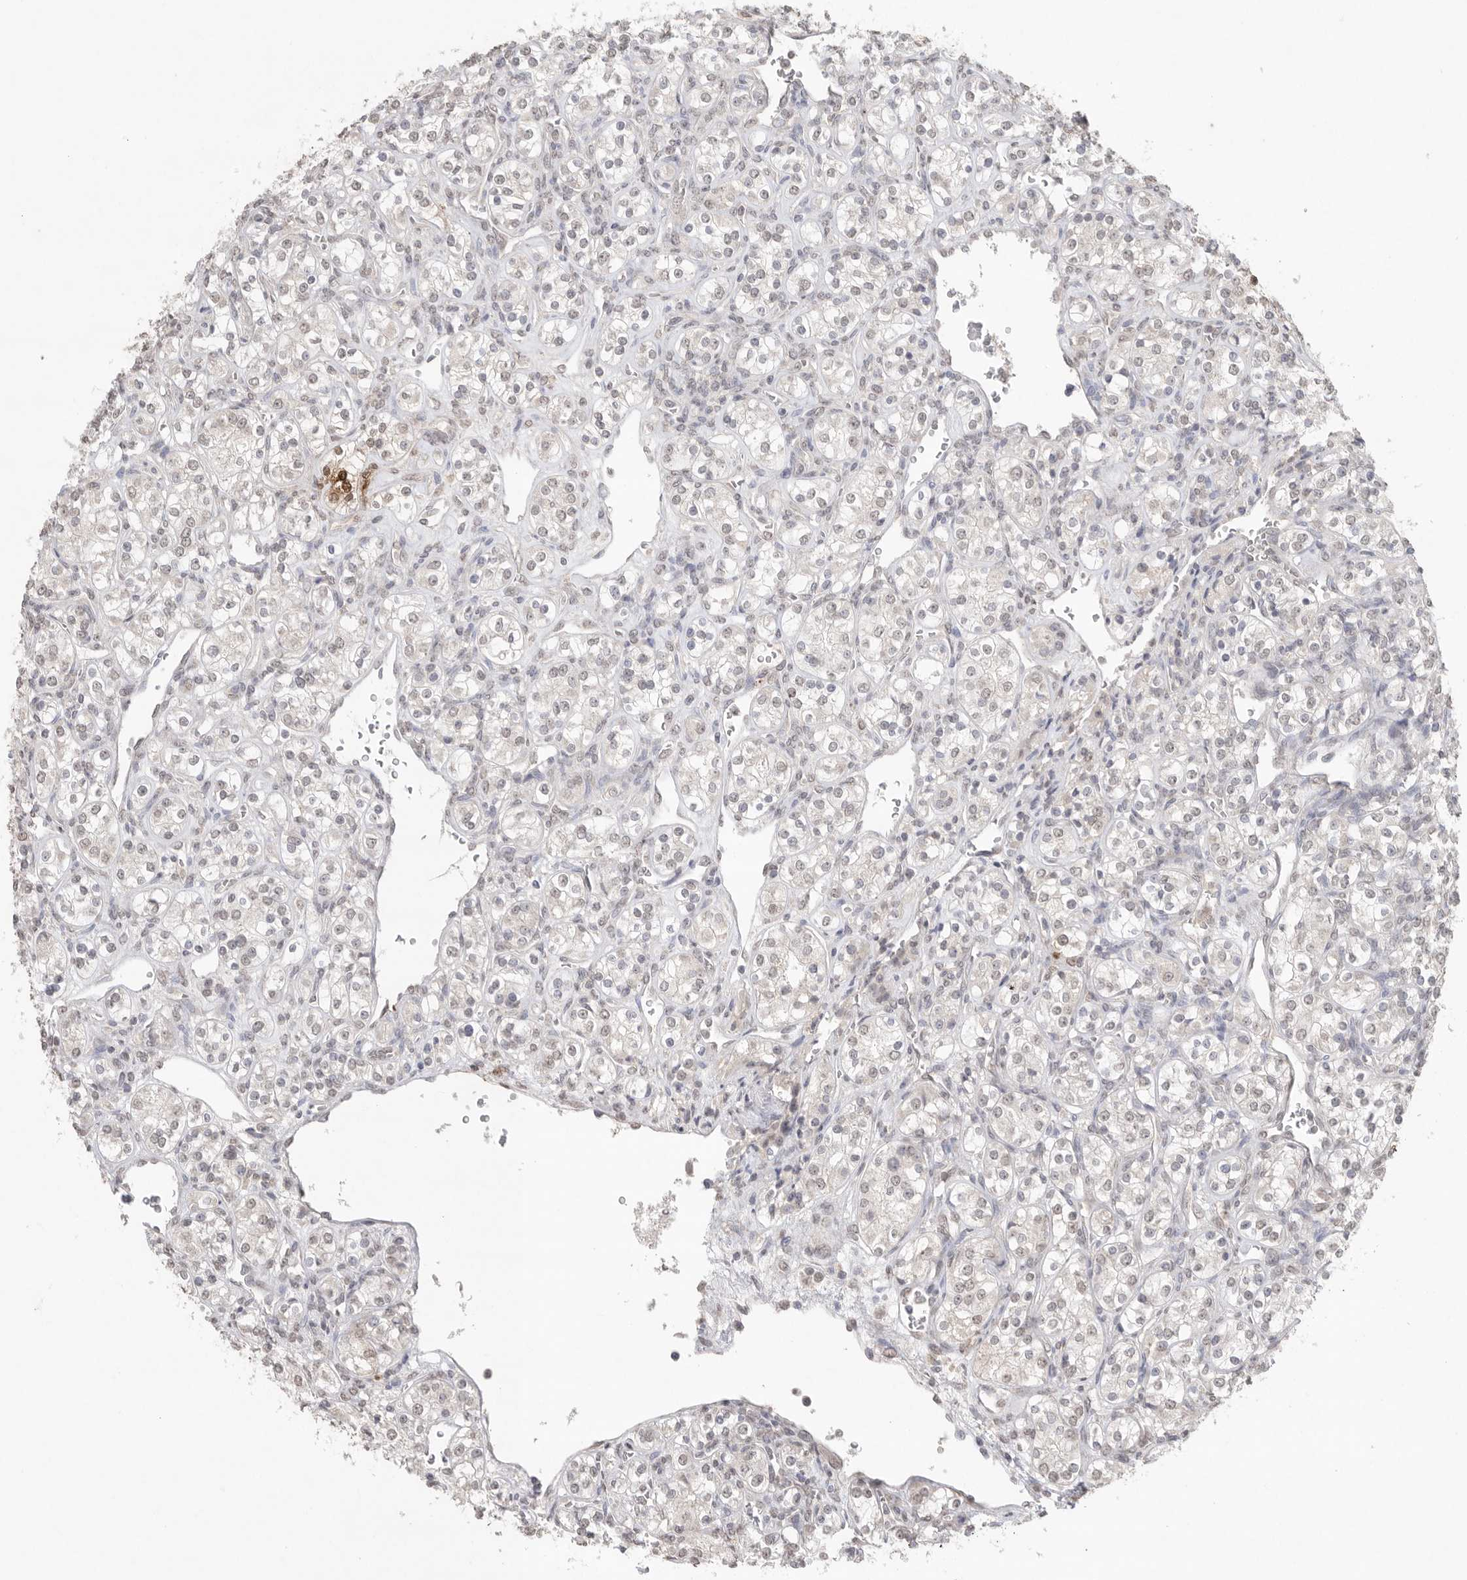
{"staining": {"intensity": "weak", "quantity": "<25%", "location": "nuclear"}, "tissue": "renal cancer", "cell_type": "Tumor cells", "image_type": "cancer", "snomed": [{"axis": "morphology", "description": "Adenocarcinoma, NOS"}, {"axis": "topography", "description": "Kidney"}], "caption": "Tumor cells show no significant protein expression in renal adenocarcinoma.", "gene": "KLK5", "patient": {"sex": "male", "age": 77}}